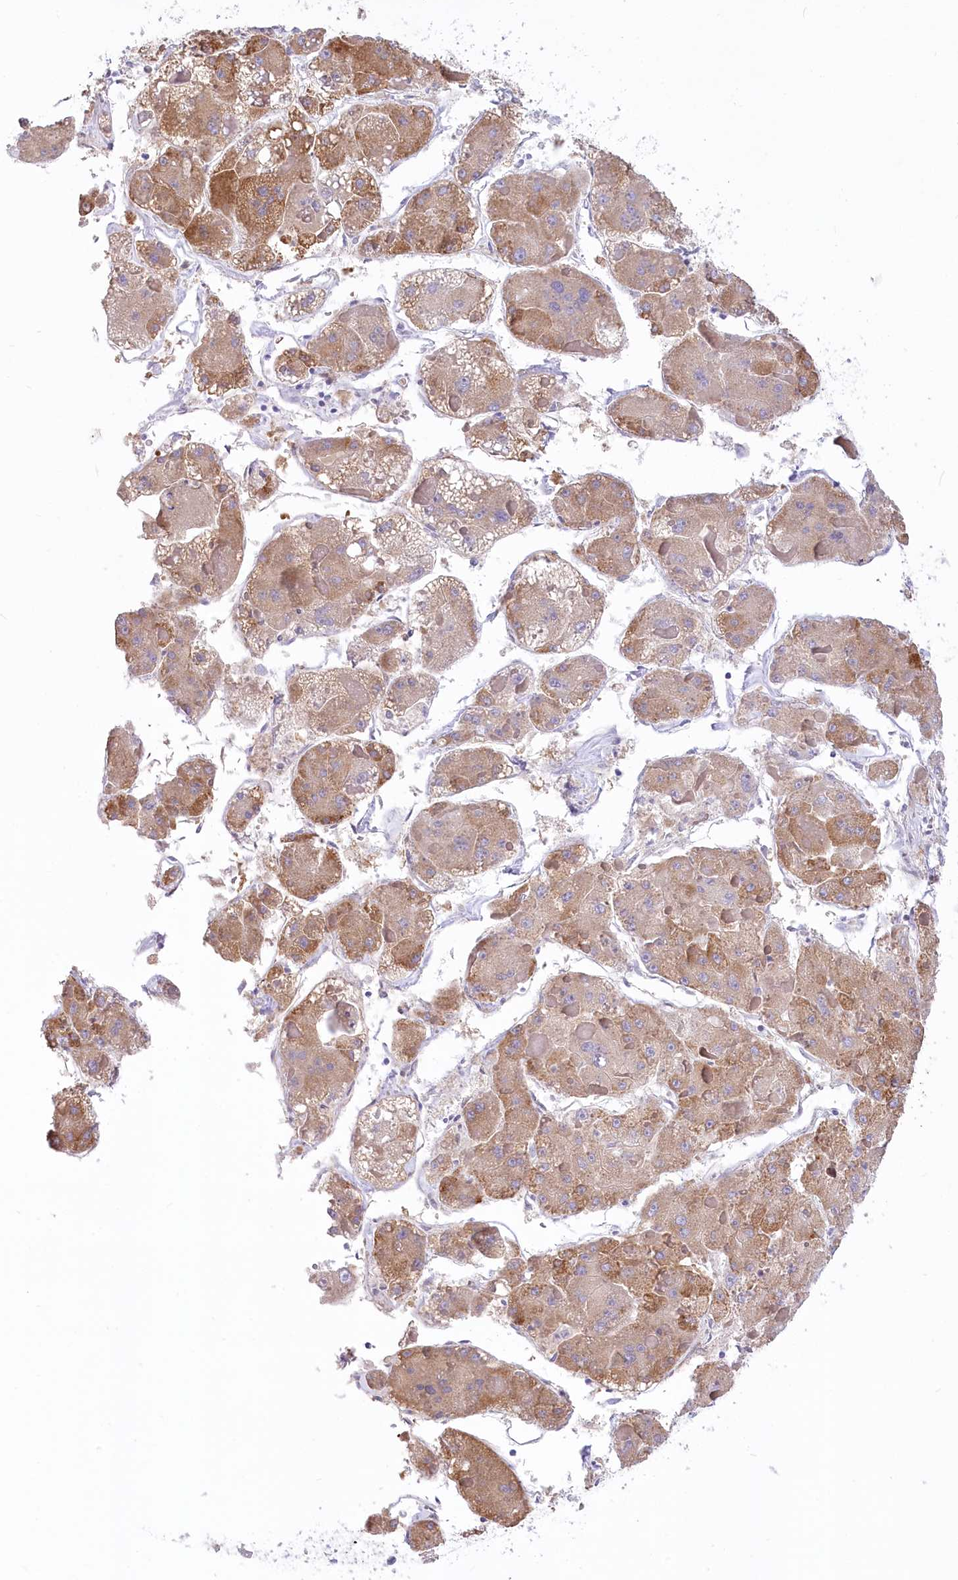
{"staining": {"intensity": "weak", "quantity": ">75%", "location": "cytoplasmic/membranous"}, "tissue": "liver cancer", "cell_type": "Tumor cells", "image_type": "cancer", "snomed": [{"axis": "morphology", "description": "Carcinoma, Hepatocellular, NOS"}, {"axis": "topography", "description": "Liver"}], "caption": "IHC (DAB (3,3'-diaminobenzidine)) staining of human liver hepatocellular carcinoma shows weak cytoplasmic/membranous protein expression in about >75% of tumor cells. Nuclei are stained in blue.", "gene": "STT3B", "patient": {"sex": "female", "age": 73}}